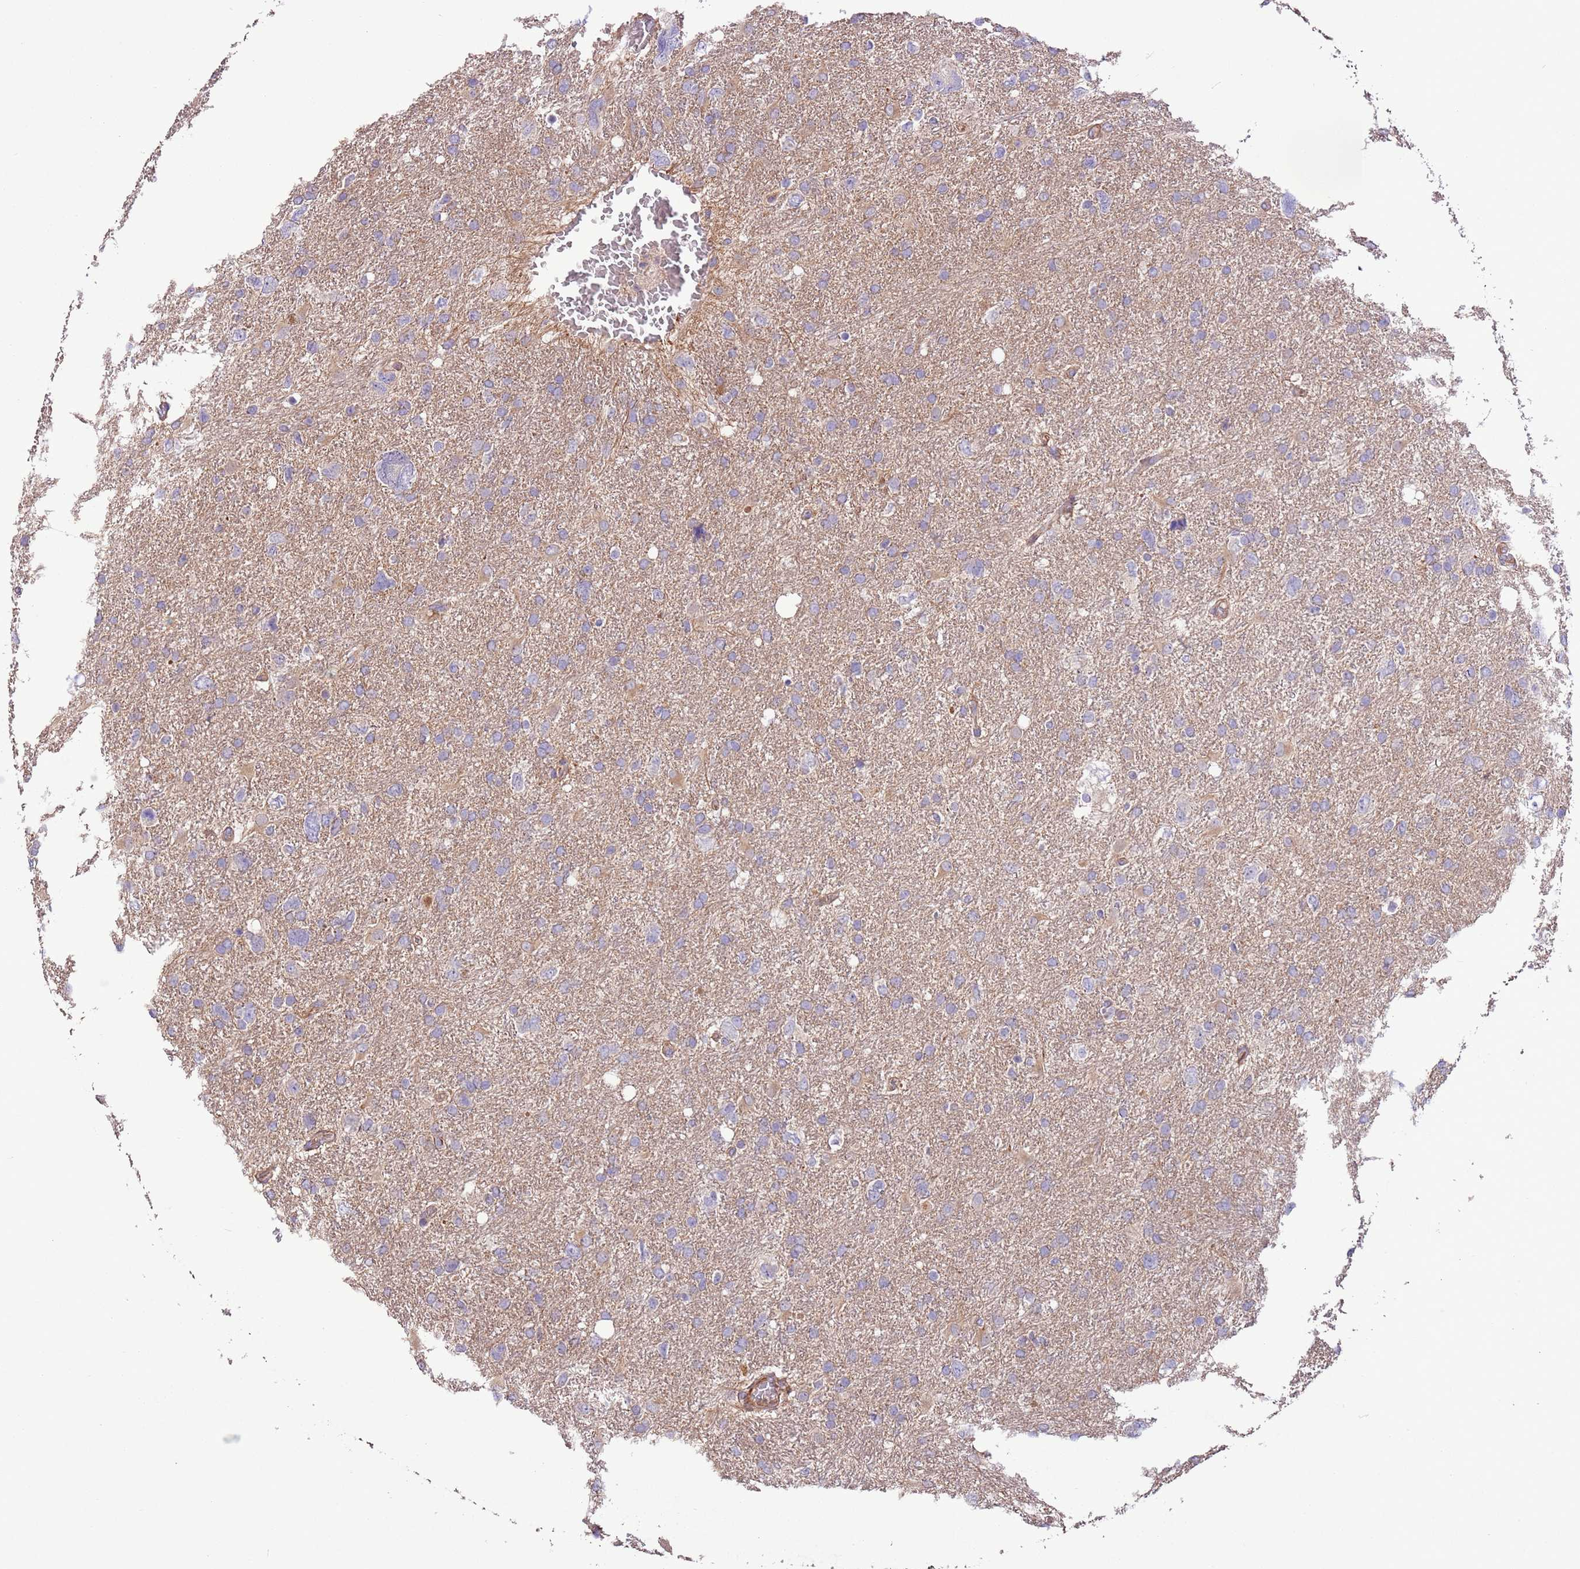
{"staining": {"intensity": "negative", "quantity": "none", "location": "none"}, "tissue": "glioma", "cell_type": "Tumor cells", "image_type": "cancer", "snomed": [{"axis": "morphology", "description": "Glioma, malignant, High grade"}, {"axis": "topography", "description": "Brain"}], "caption": "IHC of glioma displays no staining in tumor cells.", "gene": "FAM89B", "patient": {"sex": "male", "age": 61}}